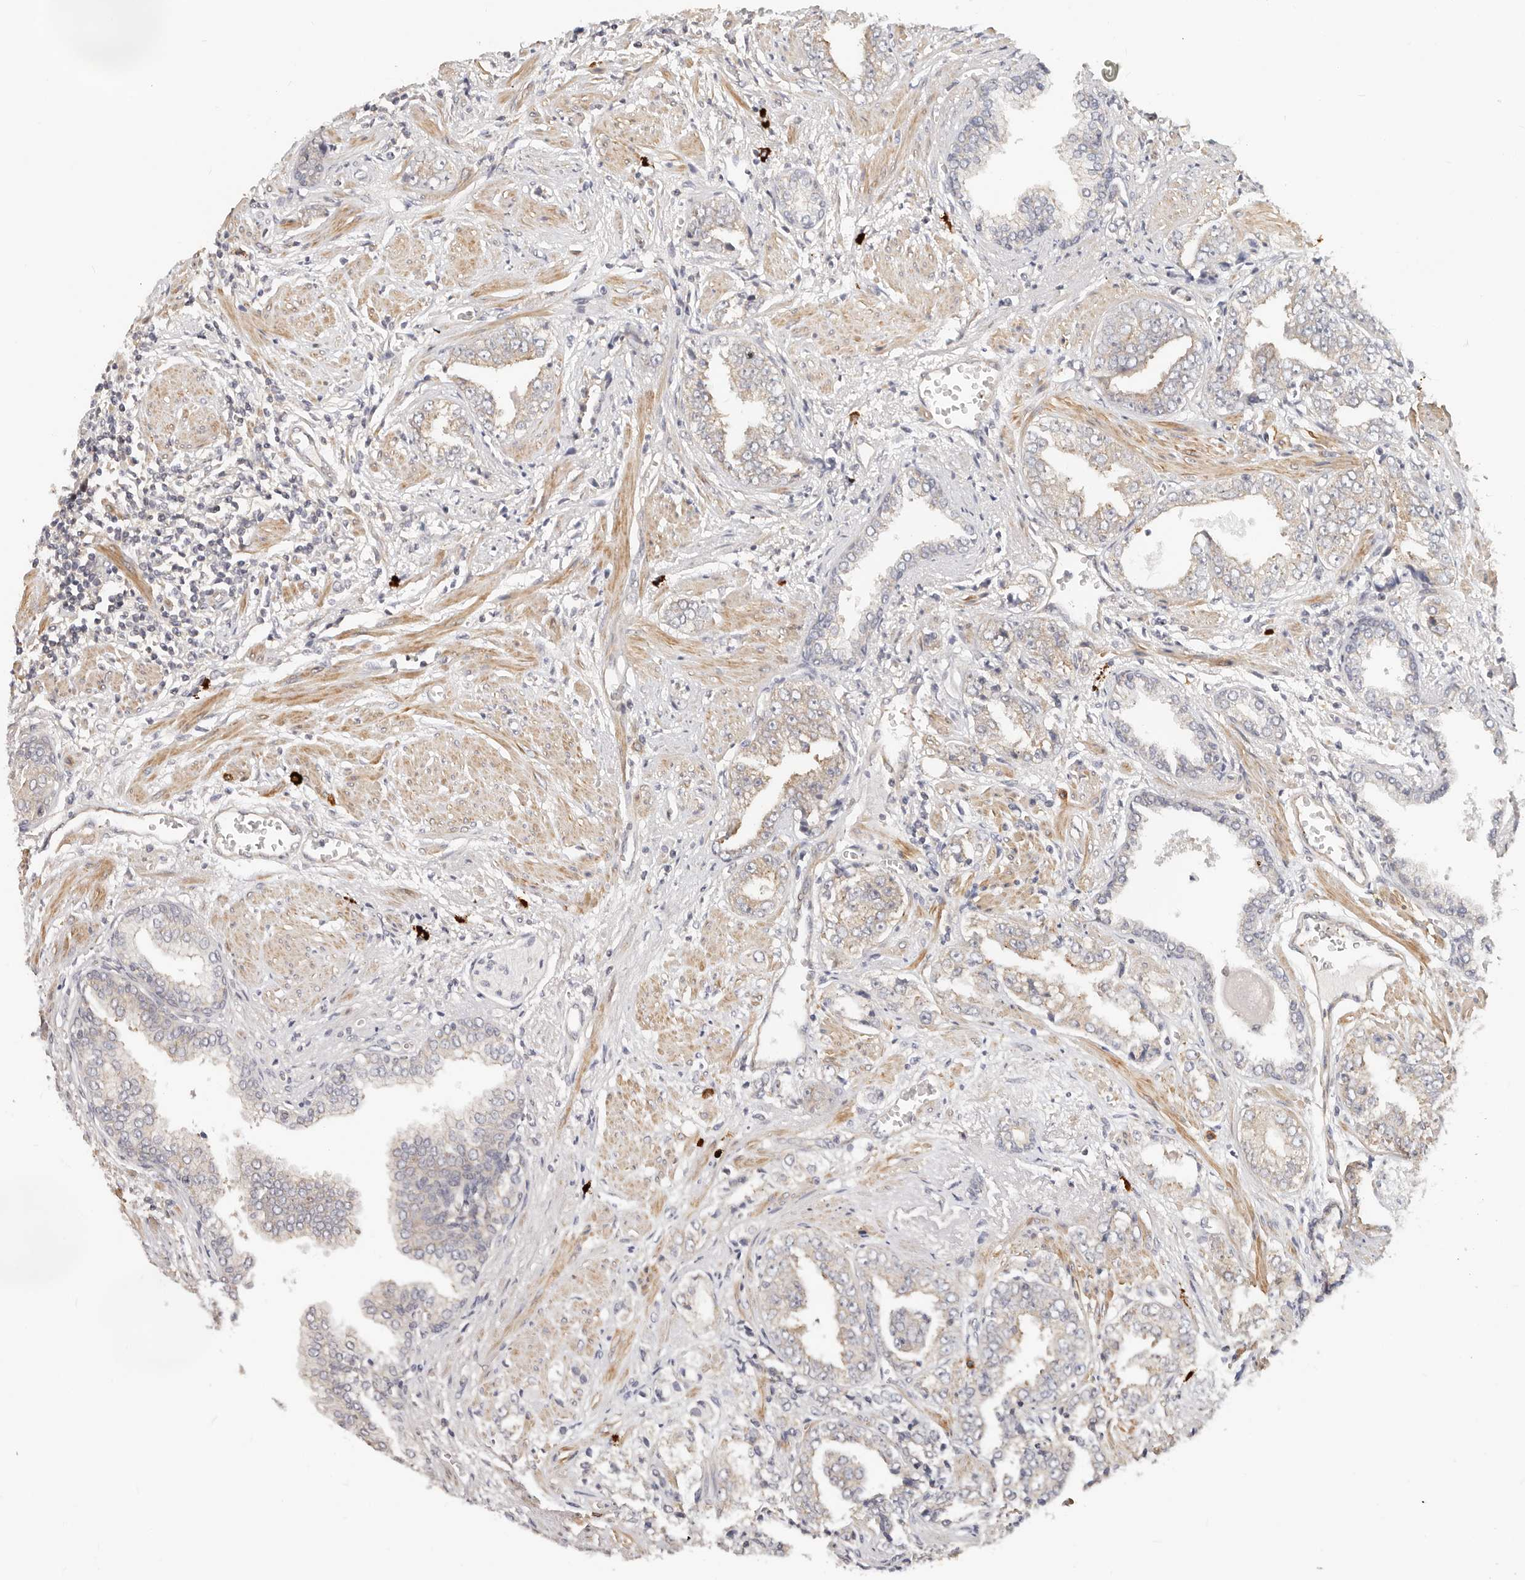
{"staining": {"intensity": "weak", "quantity": "25%-75%", "location": "cytoplasmic/membranous"}, "tissue": "prostate cancer", "cell_type": "Tumor cells", "image_type": "cancer", "snomed": [{"axis": "morphology", "description": "Adenocarcinoma, High grade"}, {"axis": "topography", "description": "Prostate"}], "caption": "Immunohistochemical staining of high-grade adenocarcinoma (prostate) demonstrates weak cytoplasmic/membranous protein staining in about 25%-75% of tumor cells.", "gene": "ZRANB1", "patient": {"sex": "male", "age": 71}}